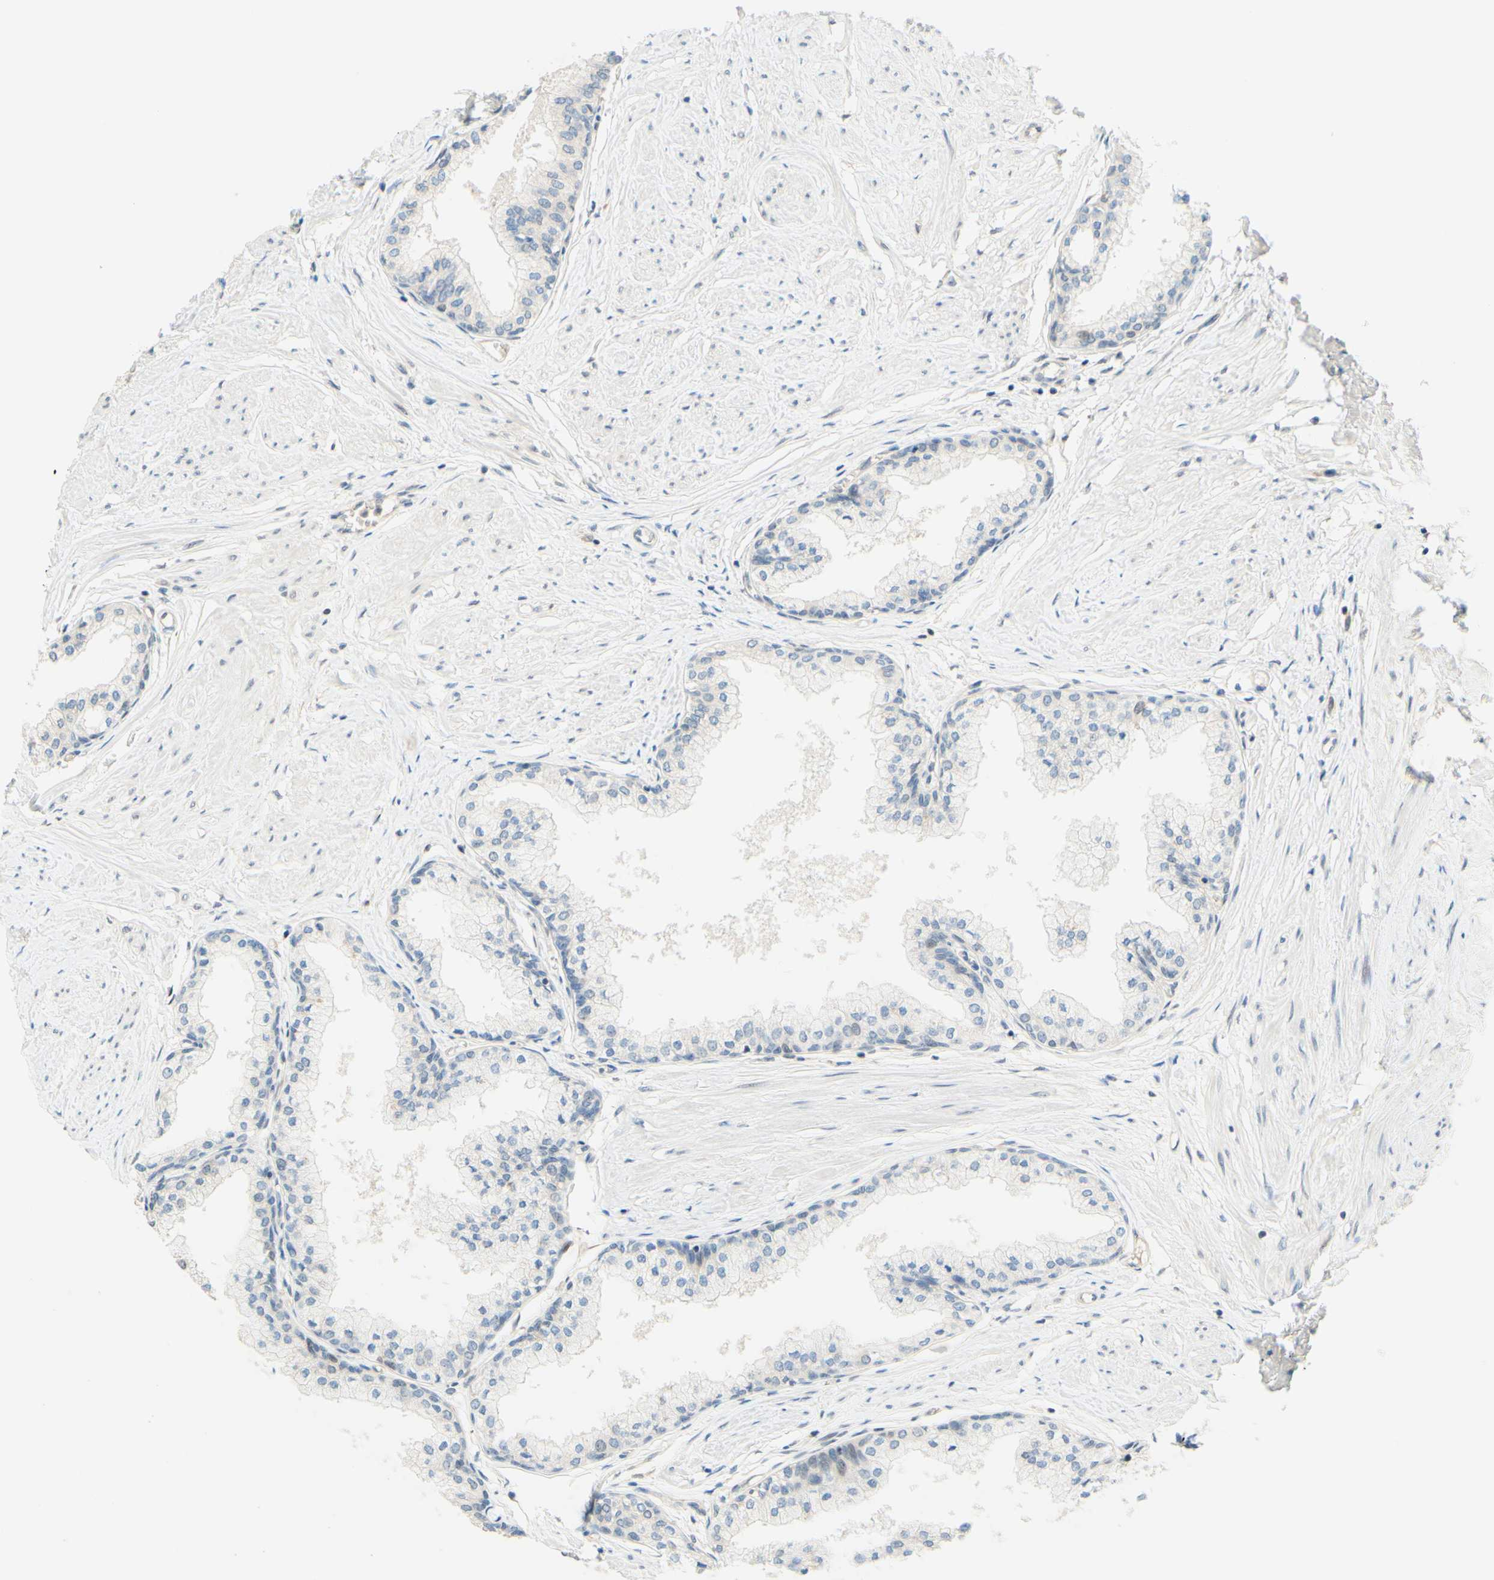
{"staining": {"intensity": "negative", "quantity": "none", "location": "none"}, "tissue": "prostate", "cell_type": "Glandular cells", "image_type": "normal", "snomed": [{"axis": "morphology", "description": "Normal tissue, NOS"}, {"axis": "topography", "description": "Prostate"}, {"axis": "topography", "description": "Seminal veicle"}], "caption": "This is an immunohistochemistry (IHC) photomicrograph of benign prostate. There is no expression in glandular cells.", "gene": "C2CD2L", "patient": {"sex": "male", "age": 60}}